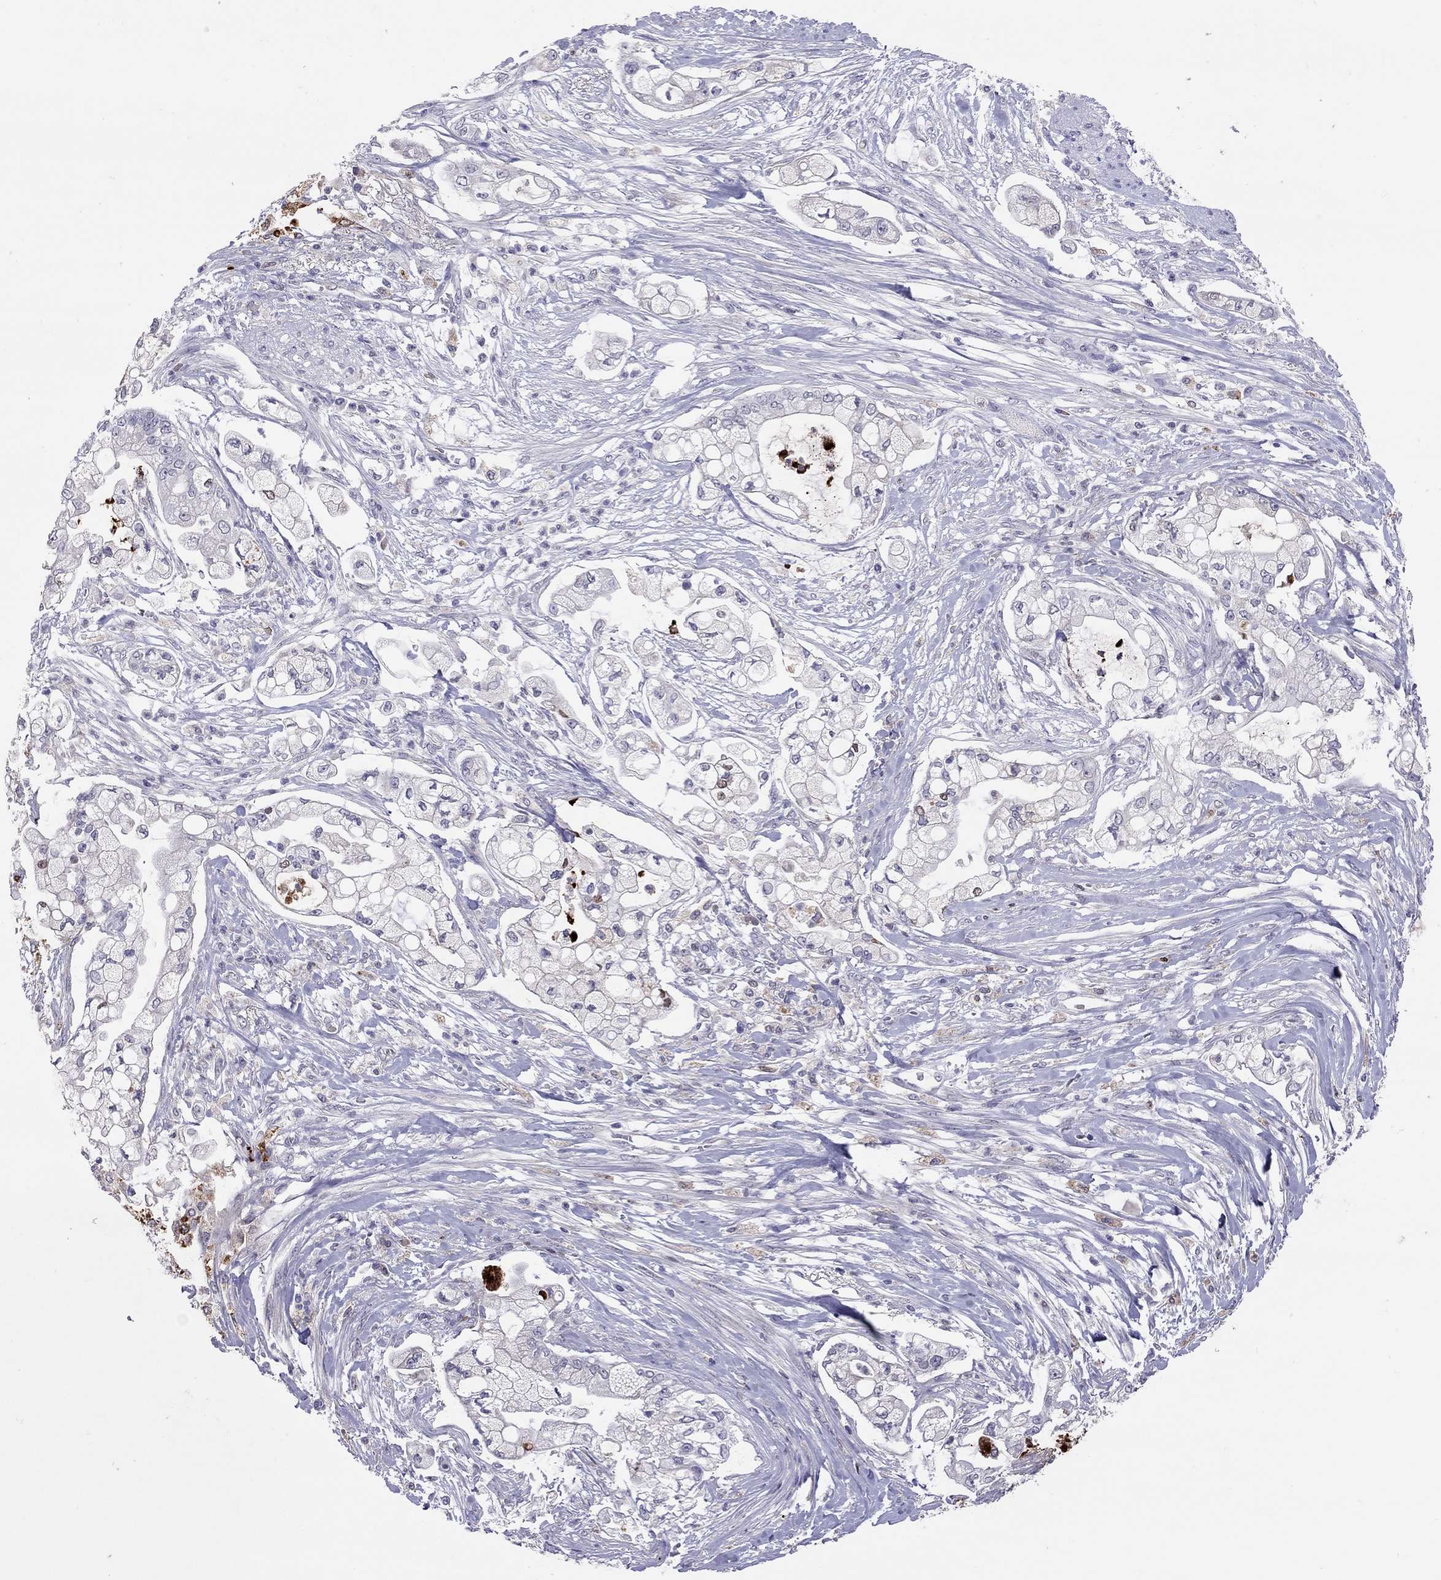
{"staining": {"intensity": "negative", "quantity": "none", "location": "none"}, "tissue": "pancreatic cancer", "cell_type": "Tumor cells", "image_type": "cancer", "snomed": [{"axis": "morphology", "description": "Adenocarcinoma, NOS"}, {"axis": "topography", "description": "Pancreas"}], "caption": "The photomicrograph demonstrates no staining of tumor cells in adenocarcinoma (pancreatic).", "gene": "SERPINA3", "patient": {"sex": "female", "age": 69}}